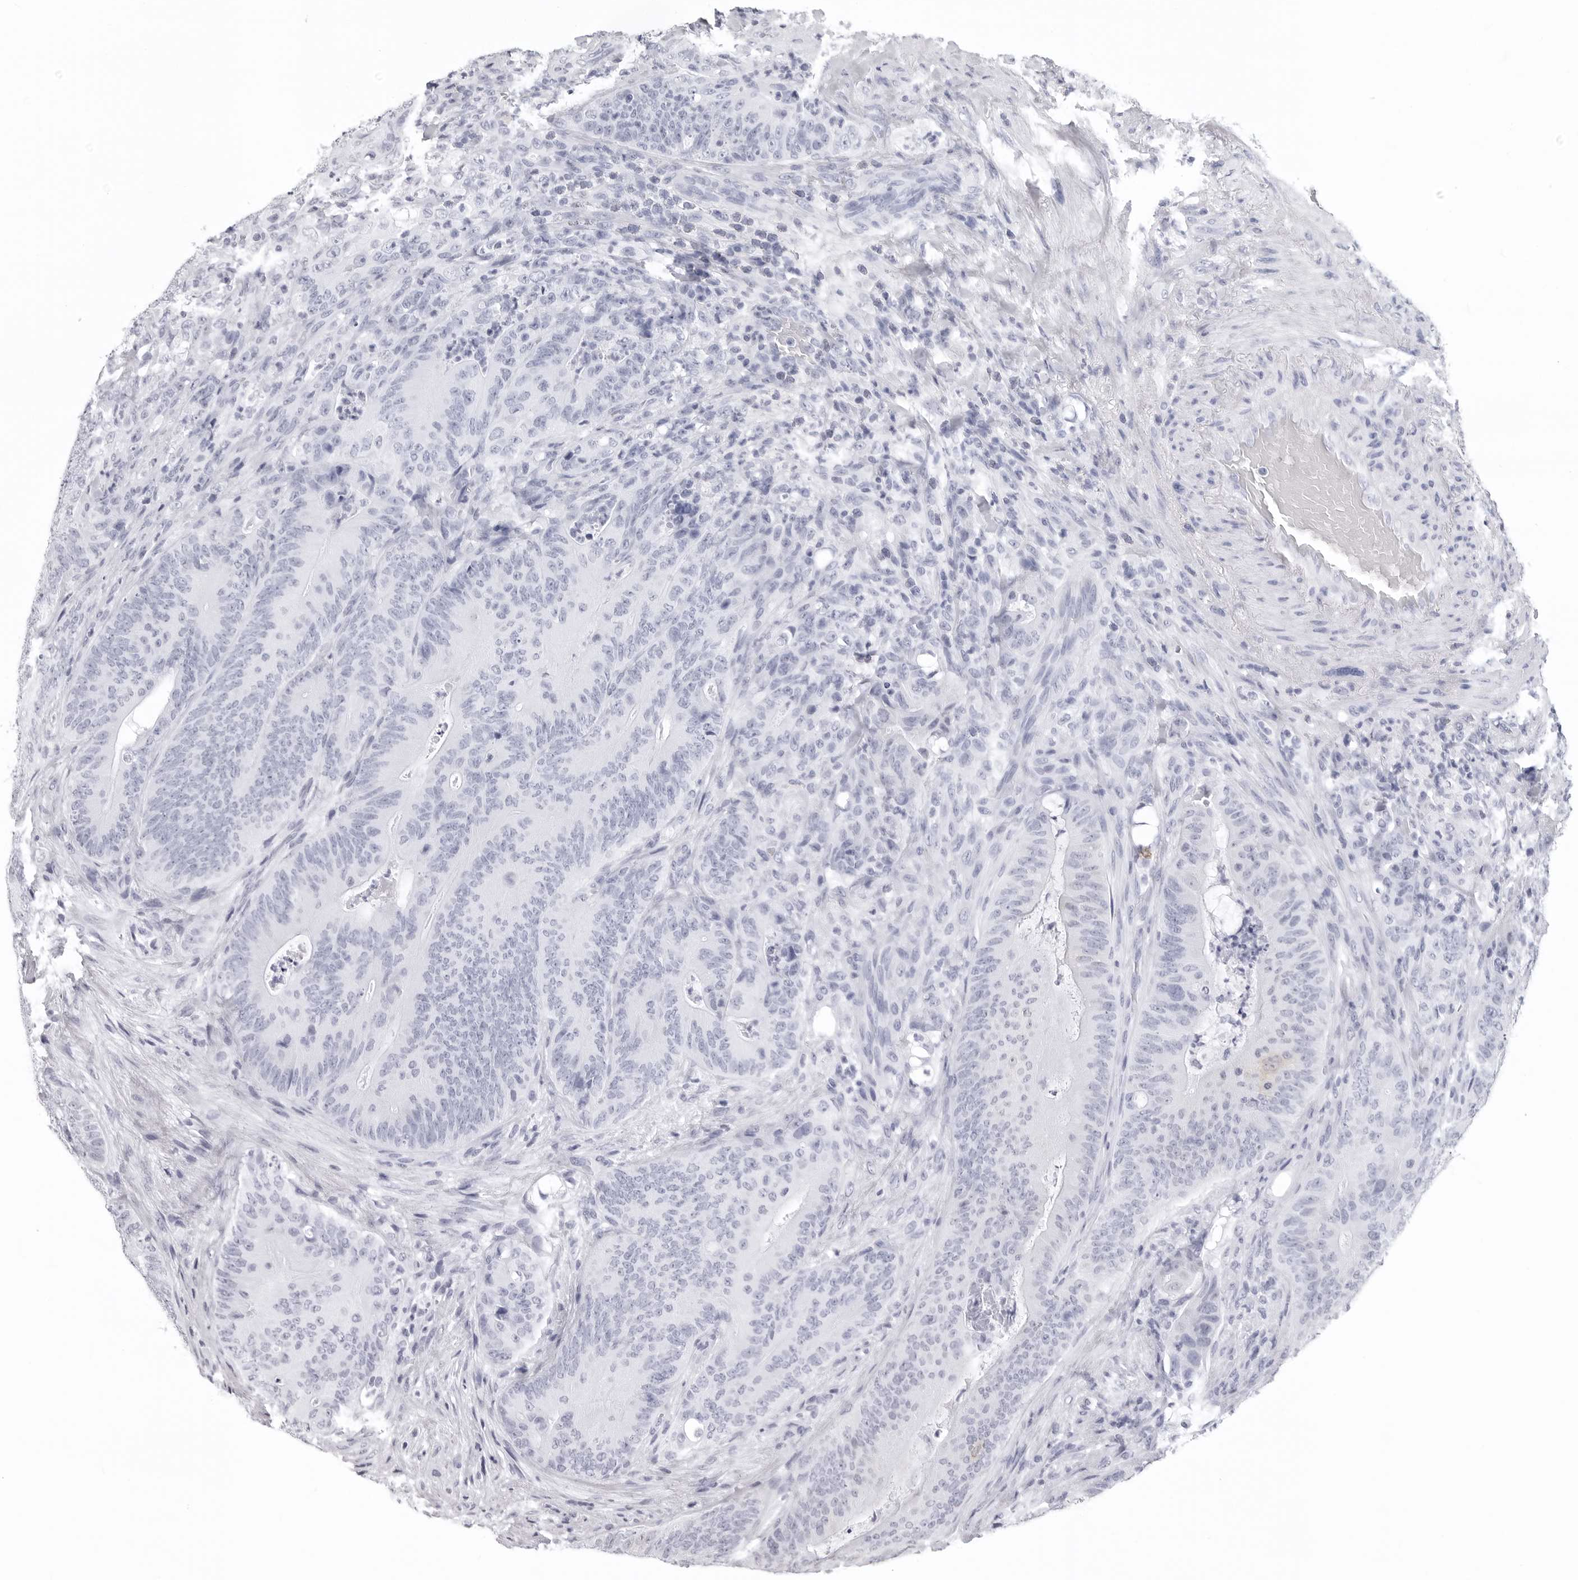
{"staining": {"intensity": "negative", "quantity": "none", "location": "none"}, "tissue": "colorectal cancer", "cell_type": "Tumor cells", "image_type": "cancer", "snomed": [{"axis": "morphology", "description": "Normal tissue, NOS"}, {"axis": "topography", "description": "Colon"}], "caption": "Human colorectal cancer stained for a protein using IHC displays no staining in tumor cells.", "gene": "LGALS4", "patient": {"sex": "female", "age": 82}}